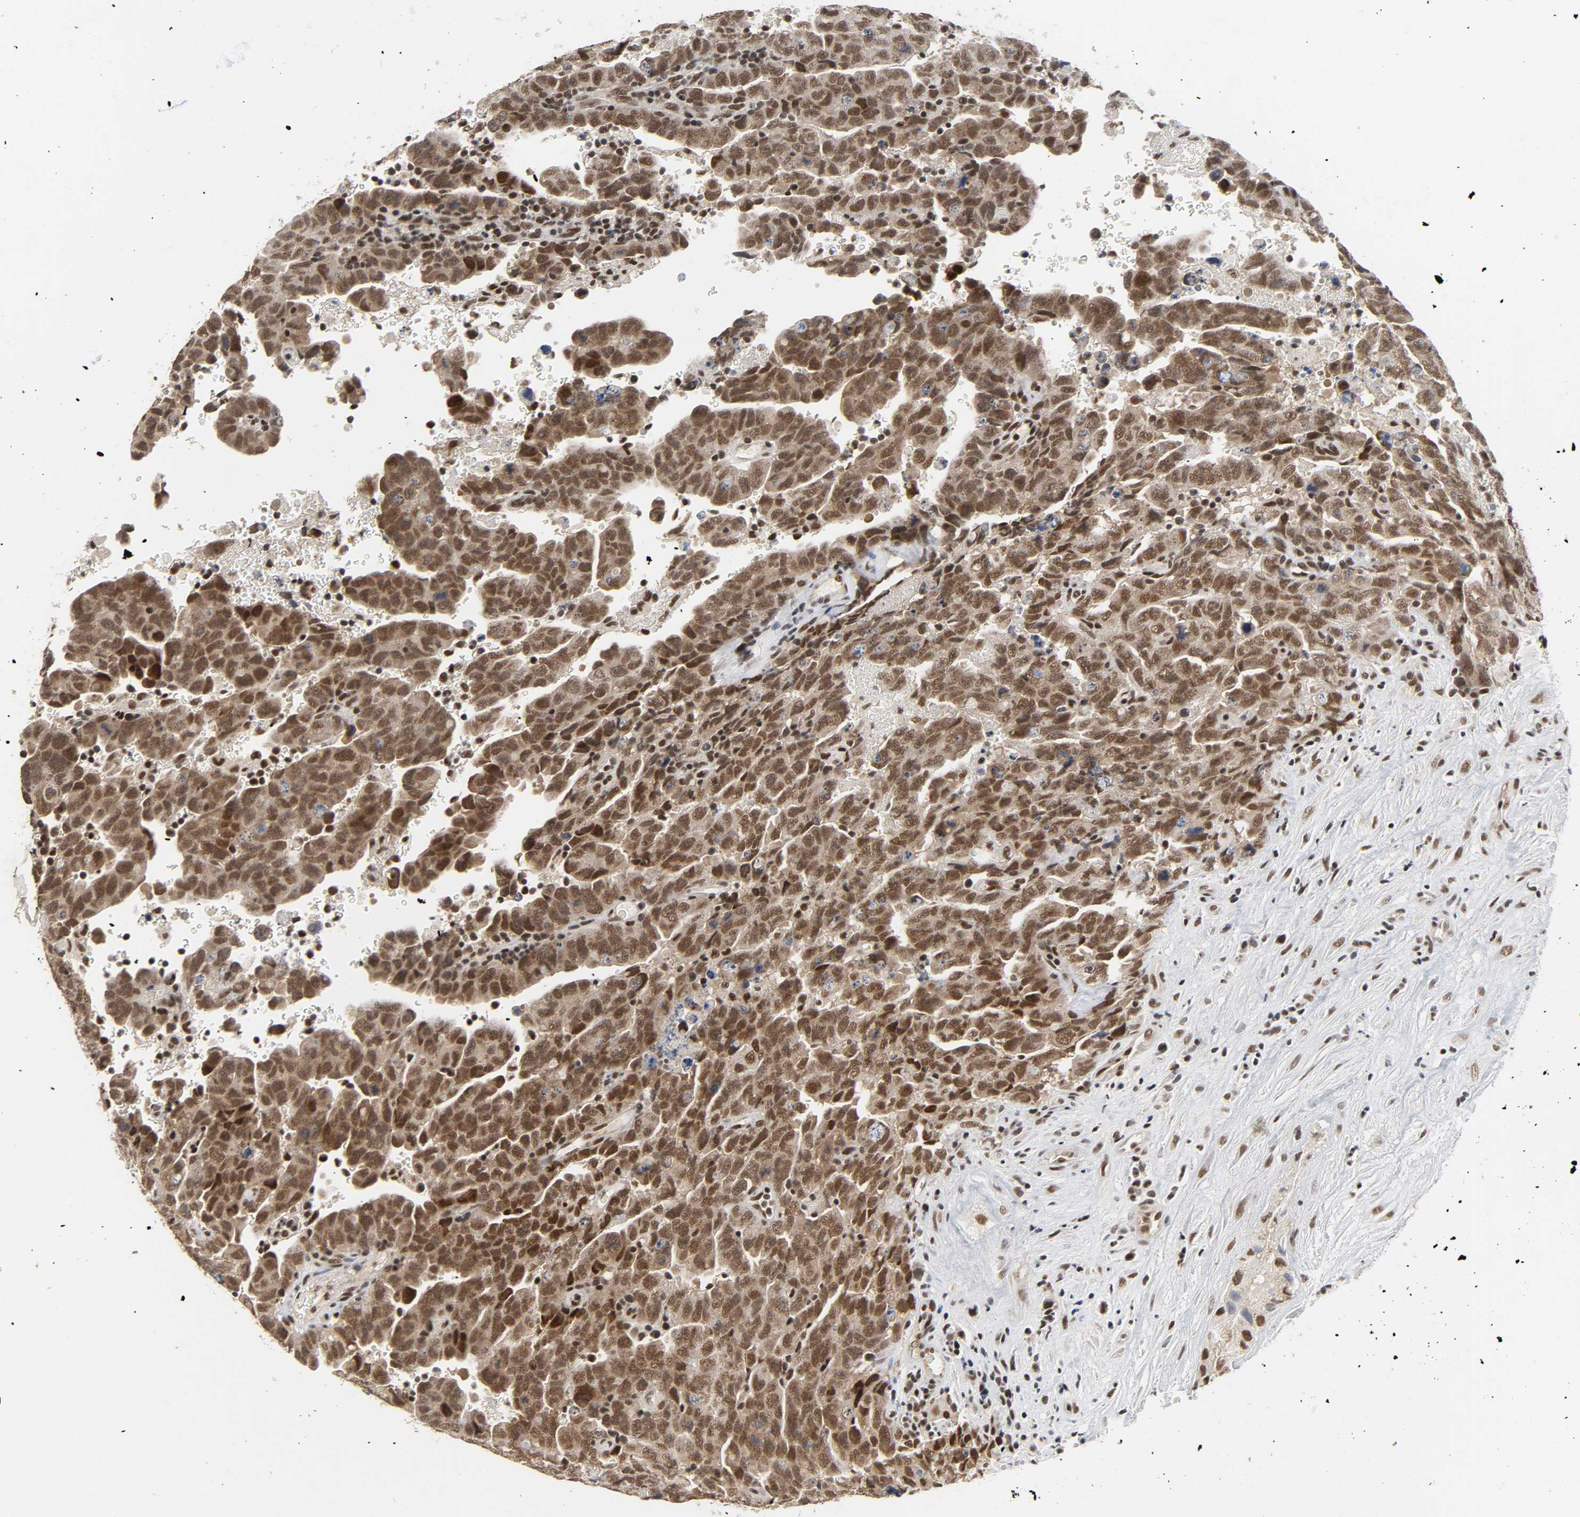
{"staining": {"intensity": "moderate", "quantity": ">75%", "location": "cytoplasmic/membranous,nuclear"}, "tissue": "testis cancer", "cell_type": "Tumor cells", "image_type": "cancer", "snomed": [{"axis": "morphology", "description": "Carcinoma, Embryonal, NOS"}, {"axis": "topography", "description": "Testis"}], "caption": "Approximately >75% of tumor cells in testis cancer show moderate cytoplasmic/membranous and nuclear protein positivity as visualized by brown immunohistochemical staining.", "gene": "NCOA6", "patient": {"sex": "male", "age": 28}}